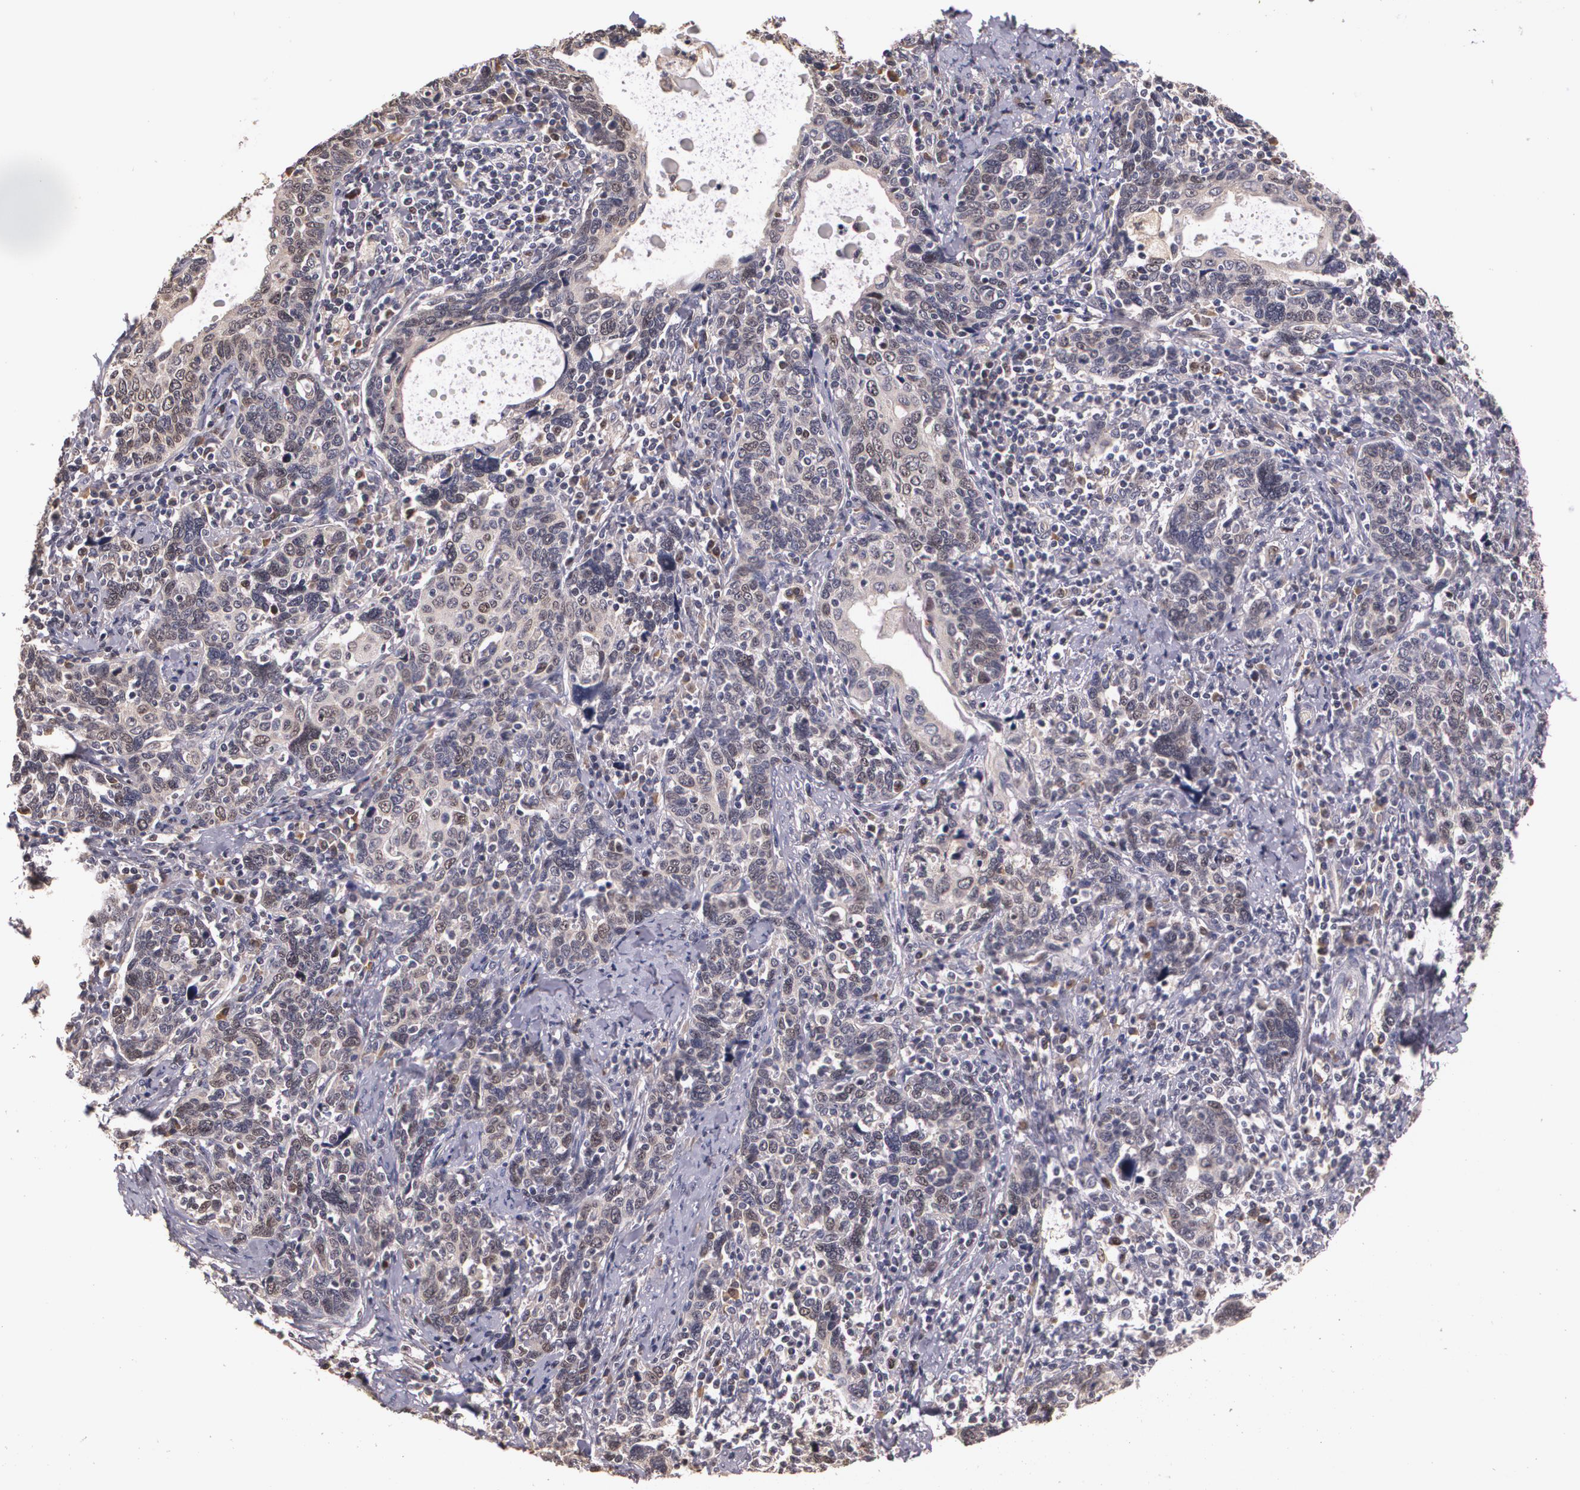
{"staining": {"intensity": "moderate", "quantity": "25%-75%", "location": "nuclear"}, "tissue": "cervical cancer", "cell_type": "Tumor cells", "image_type": "cancer", "snomed": [{"axis": "morphology", "description": "Squamous cell carcinoma, NOS"}, {"axis": "topography", "description": "Cervix"}], "caption": "Squamous cell carcinoma (cervical) stained for a protein reveals moderate nuclear positivity in tumor cells.", "gene": "BRCA1", "patient": {"sex": "female", "age": 41}}